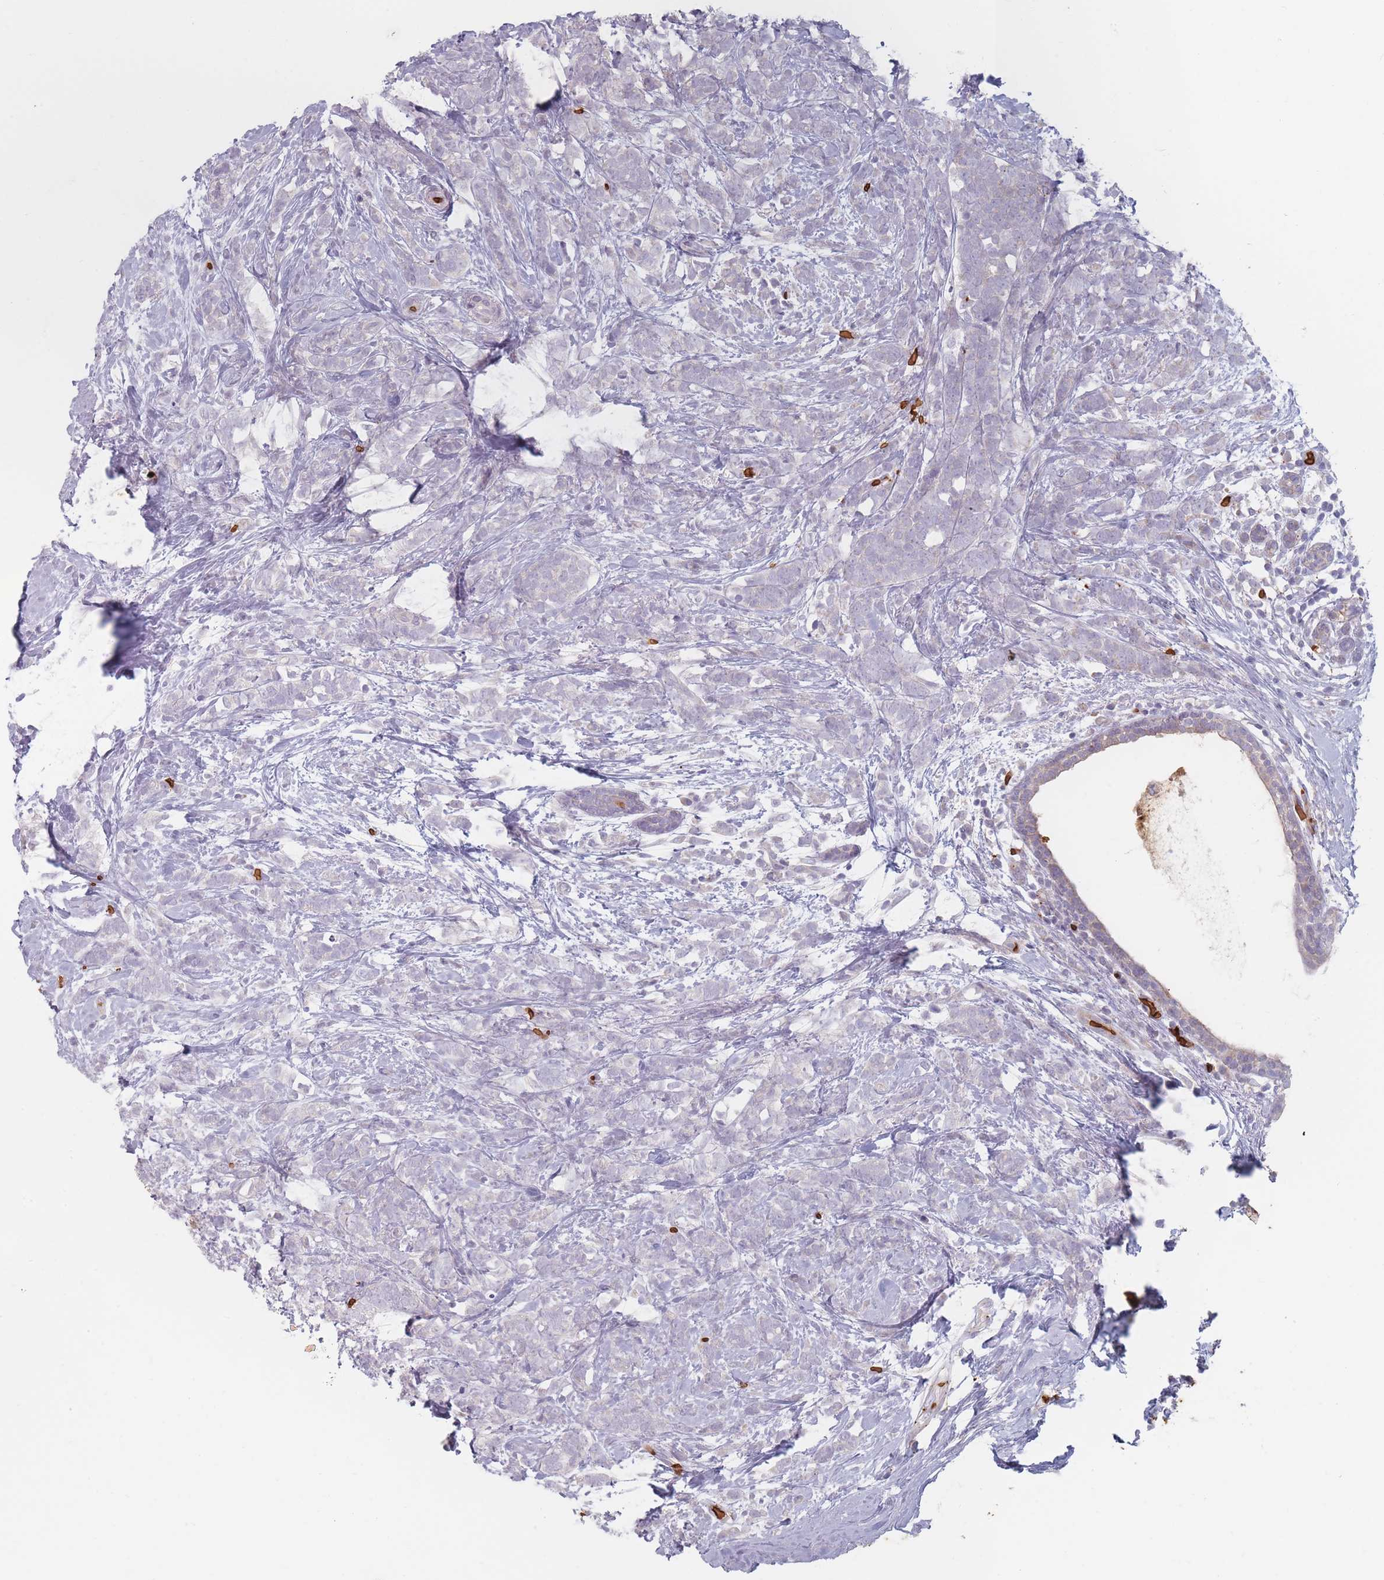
{"staining": {"intensity": "negative", "quantity": "none", "location": "none"}, "tissue": "breast cancer", "cell_type": "Tumor cells", "image_type": "cancer", "snomed": [{"axis": "morphology", "description": "Lobular carcinoma"}, {"axis": "topography", "description": "Breast"}], "caption": "DAB (3,3'-diaminobenzidine) immunohistochemical staining of breast cancer demonstrates no significant staining in tumor cells. (DAB (3,3'-diaminobenzidine) immunohistochemistry with hematoxylin counter stain).", "gene": "SLC2A6", "patient": {"sex": "female", "age": 58}}